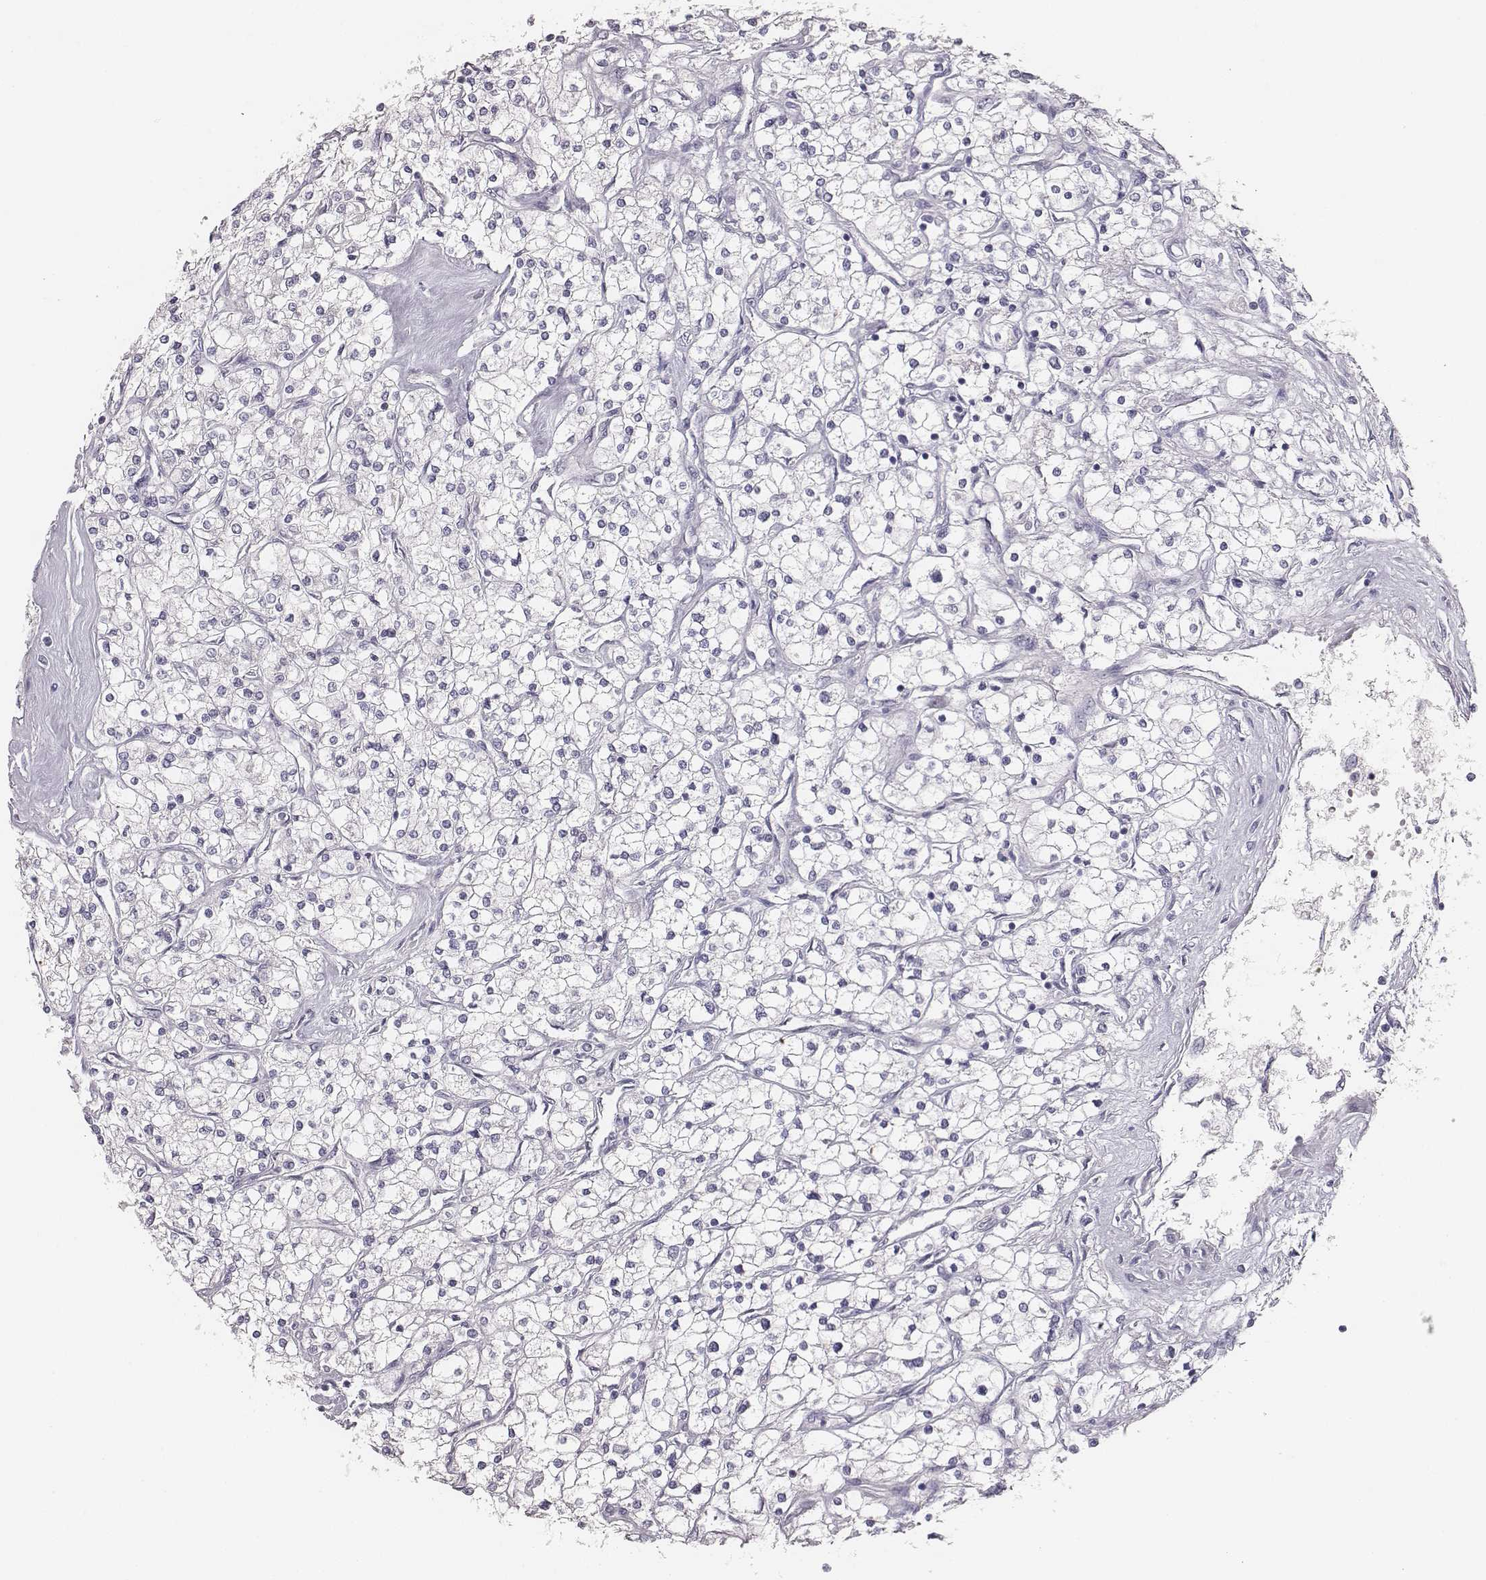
{"staining": {"intensity": "negative", "quantity": "none", "location": "none"}, "tissue": "renal cancer", "cell_type": "Tumor cells", "image_type": "cancer", "snomed": [{"axis": "morphology", "description": "Adenocarcinoma, NOS"}, {"axis": "topography", "description": "Kidney"}], "caption": "DAB (3,3'-diaminobenzidine) immunohistochemical staining of adenocarcinoma (renal) demonstrates no significant positivity in tumor cells.", "gene": "MYH6", "patient": {"sex": "male", "age": 80}}